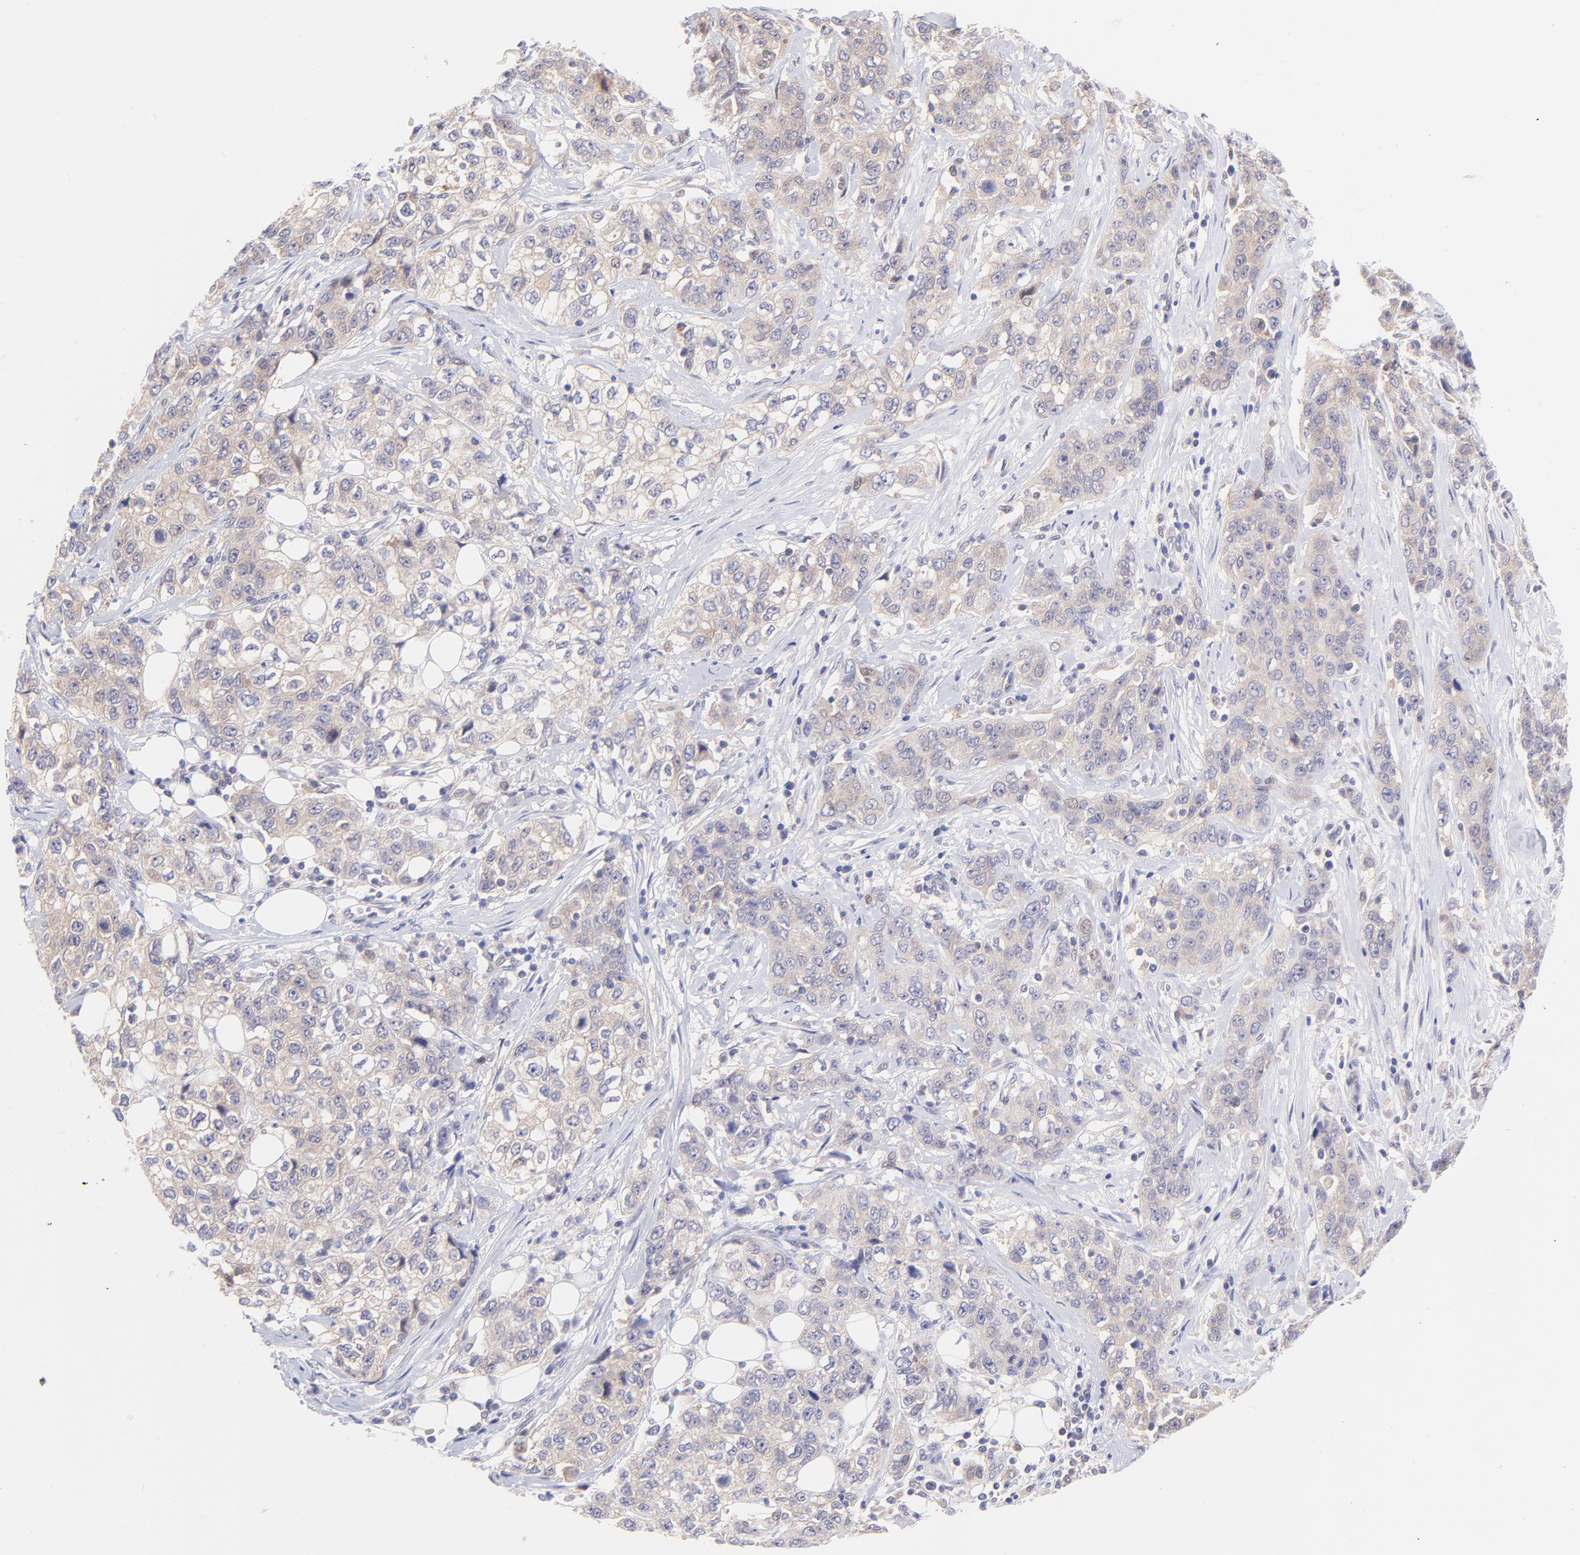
{"staining": {"intensity": "weak", "quantity": ">75%", "location": "cytoplasmic/membranous"}, "tissue": "stomach cancer", "cell_type": "Tumor cells", "image_type": "cancer", "snomed": [{"axis": "morphology", "description": "Adenocarcinoma, NOS"}, {"axis": "topography", "description": "Stomach"}], "caption": "Tumor cells display low levels of weak cytoplasmic/membranous positivity in approximately >75% of cells in stomach adenocarcinoma. (DAB IHC, brown staining for protein, blue staining for nuclei).", "gene": "PBDC1", "patient": {"sex": "male", "age": 48}}